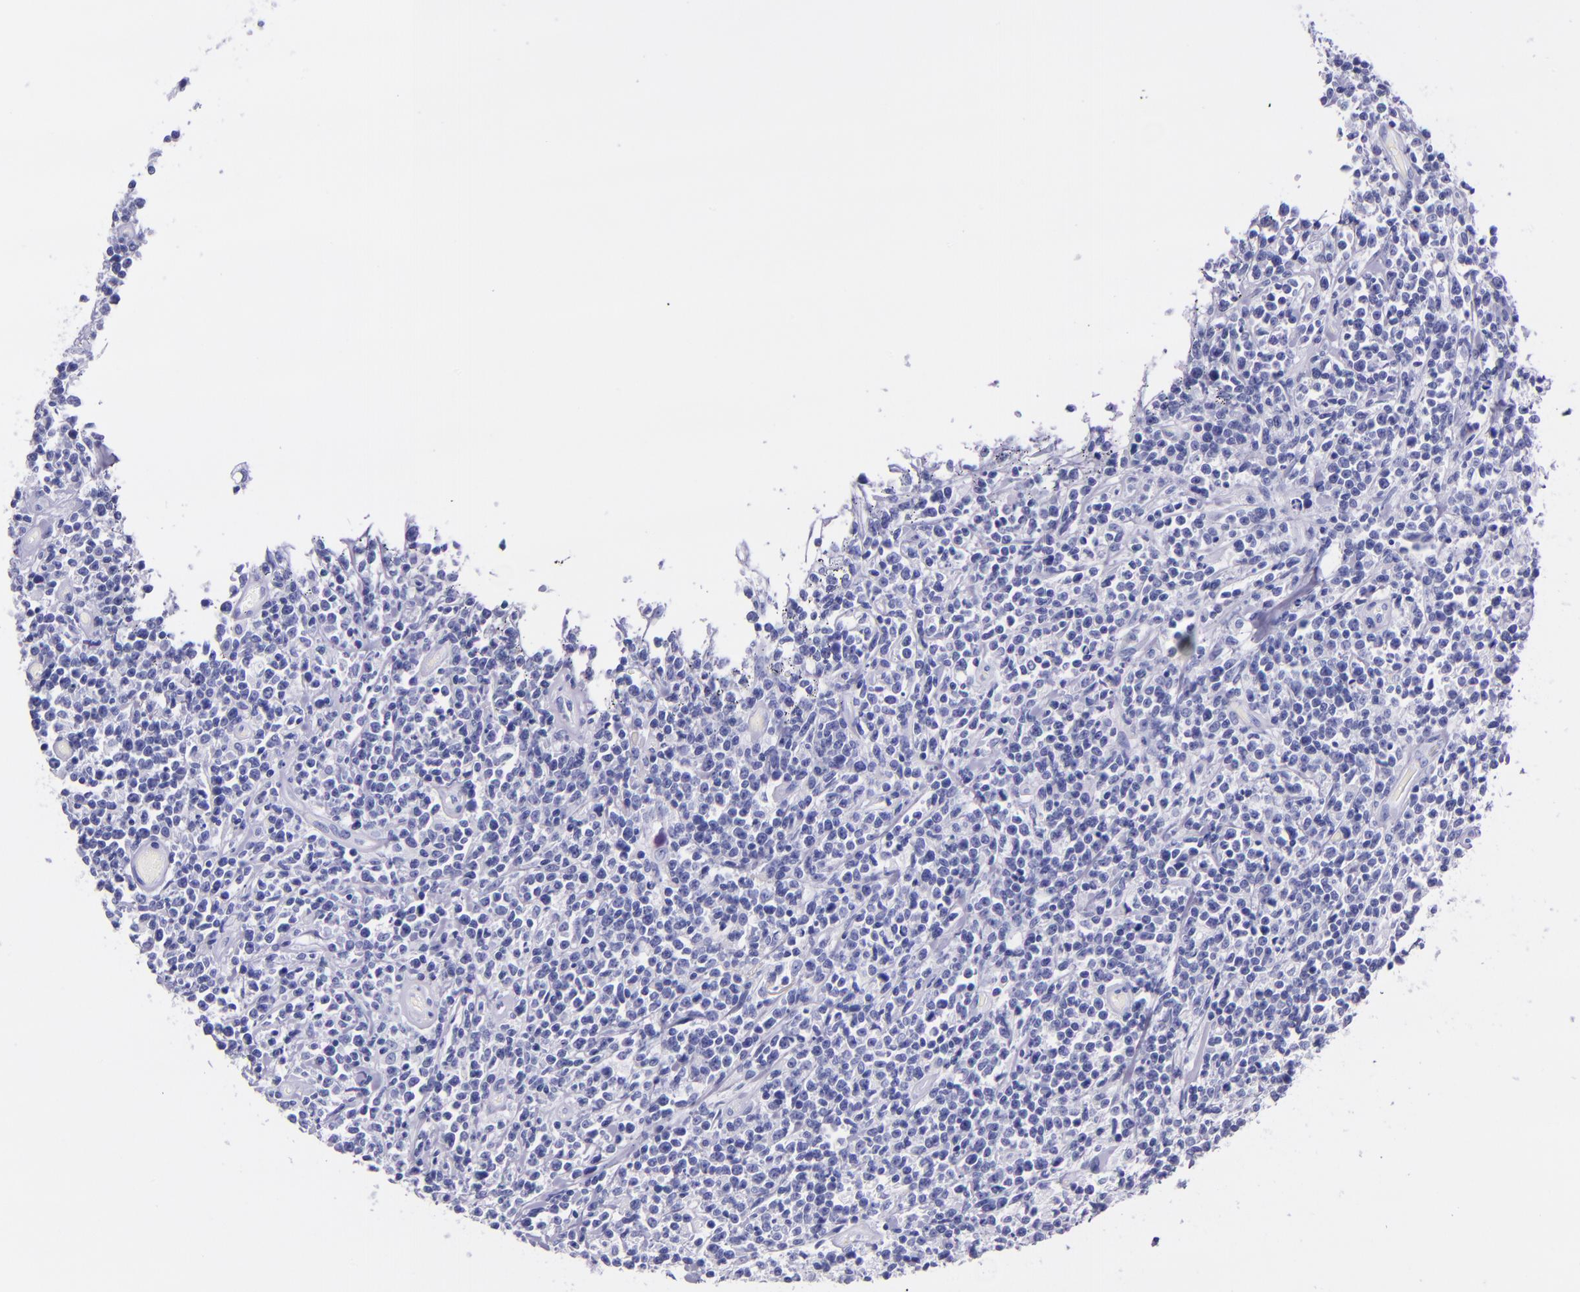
{"staining": {"intensity": "negative", "quantity": "none", "location": "none"}, "tissue": "lymphoma", "cell_type": "Tumor cells", "image_type": "cancer", "snomed": [{"axis": "morphology", "description": "Malignant lymphoma, non-Hodgkin's type, High grade"}, {"axis": "topography", "description": "Colon"}], "caption": "Lymphoma was stained to show a protein in brown. There is no significant expression in tumor cells. The staining is performed using DAB brown chromogen with nuclei counter-stained in using hematoxylin.", "gene": "SLPI", "patient": {"sex": "male", "age": 82}}